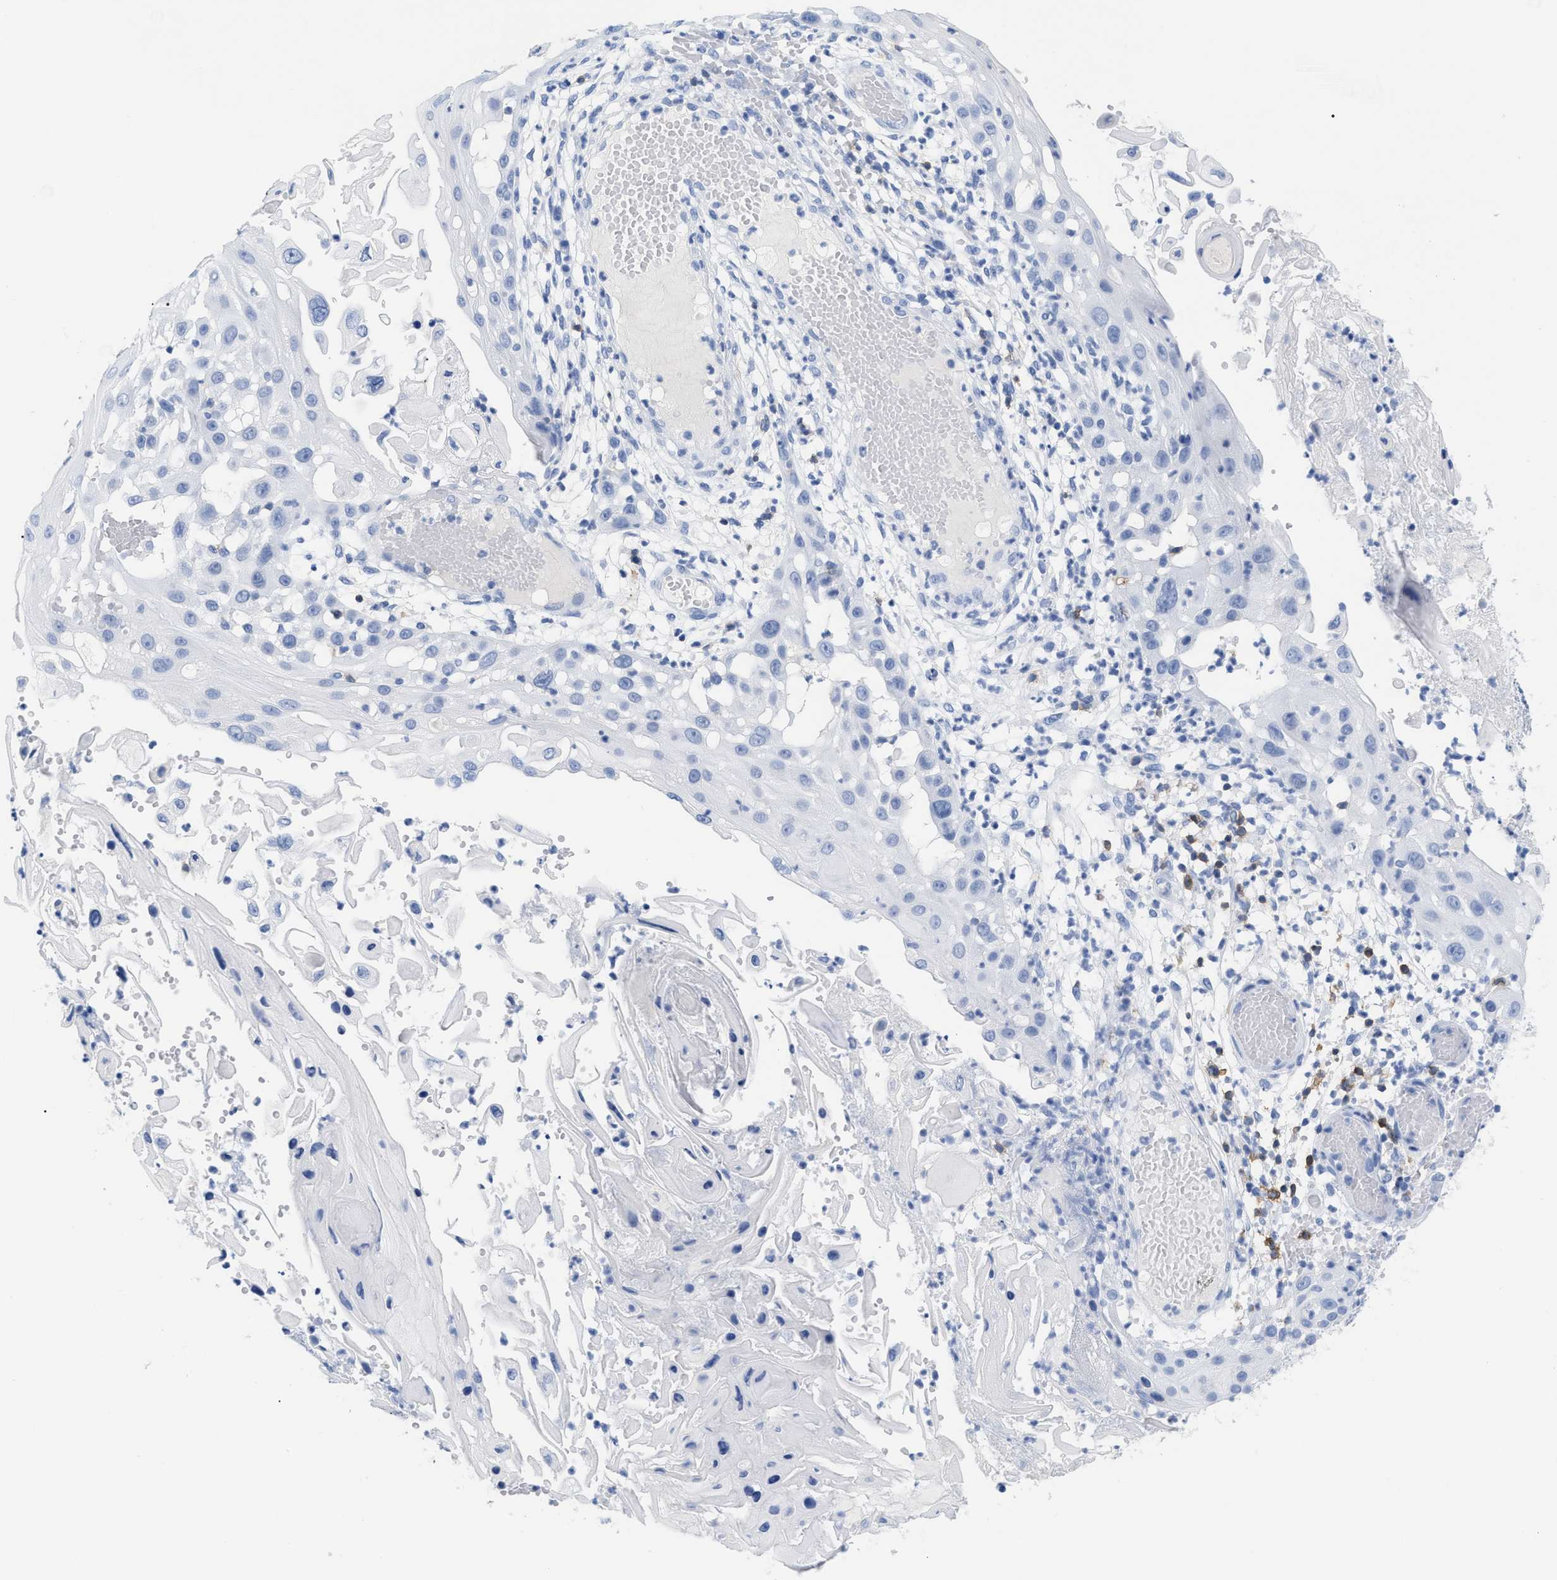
{"staining": {"intensity": "negative", "quantity": "none", "location": "none"}, "tissue": "skin cancer", "cell_type": "Tumor cells", "image_type": "cancer", "snomed": [{"axis": "morphology", "description": "Squamous cell carcinoma, NOS"}, {"axis": "topography", "description": "Skin"}], "caption": "An immunohistochemistry histopathology image of squamous cell carcinoma (skin) is shown. There is no staining in tumor cells of squamous cell carcinoma (skin).", "gene": "CD5", "patient": {"sex": "female", "age": 44}}